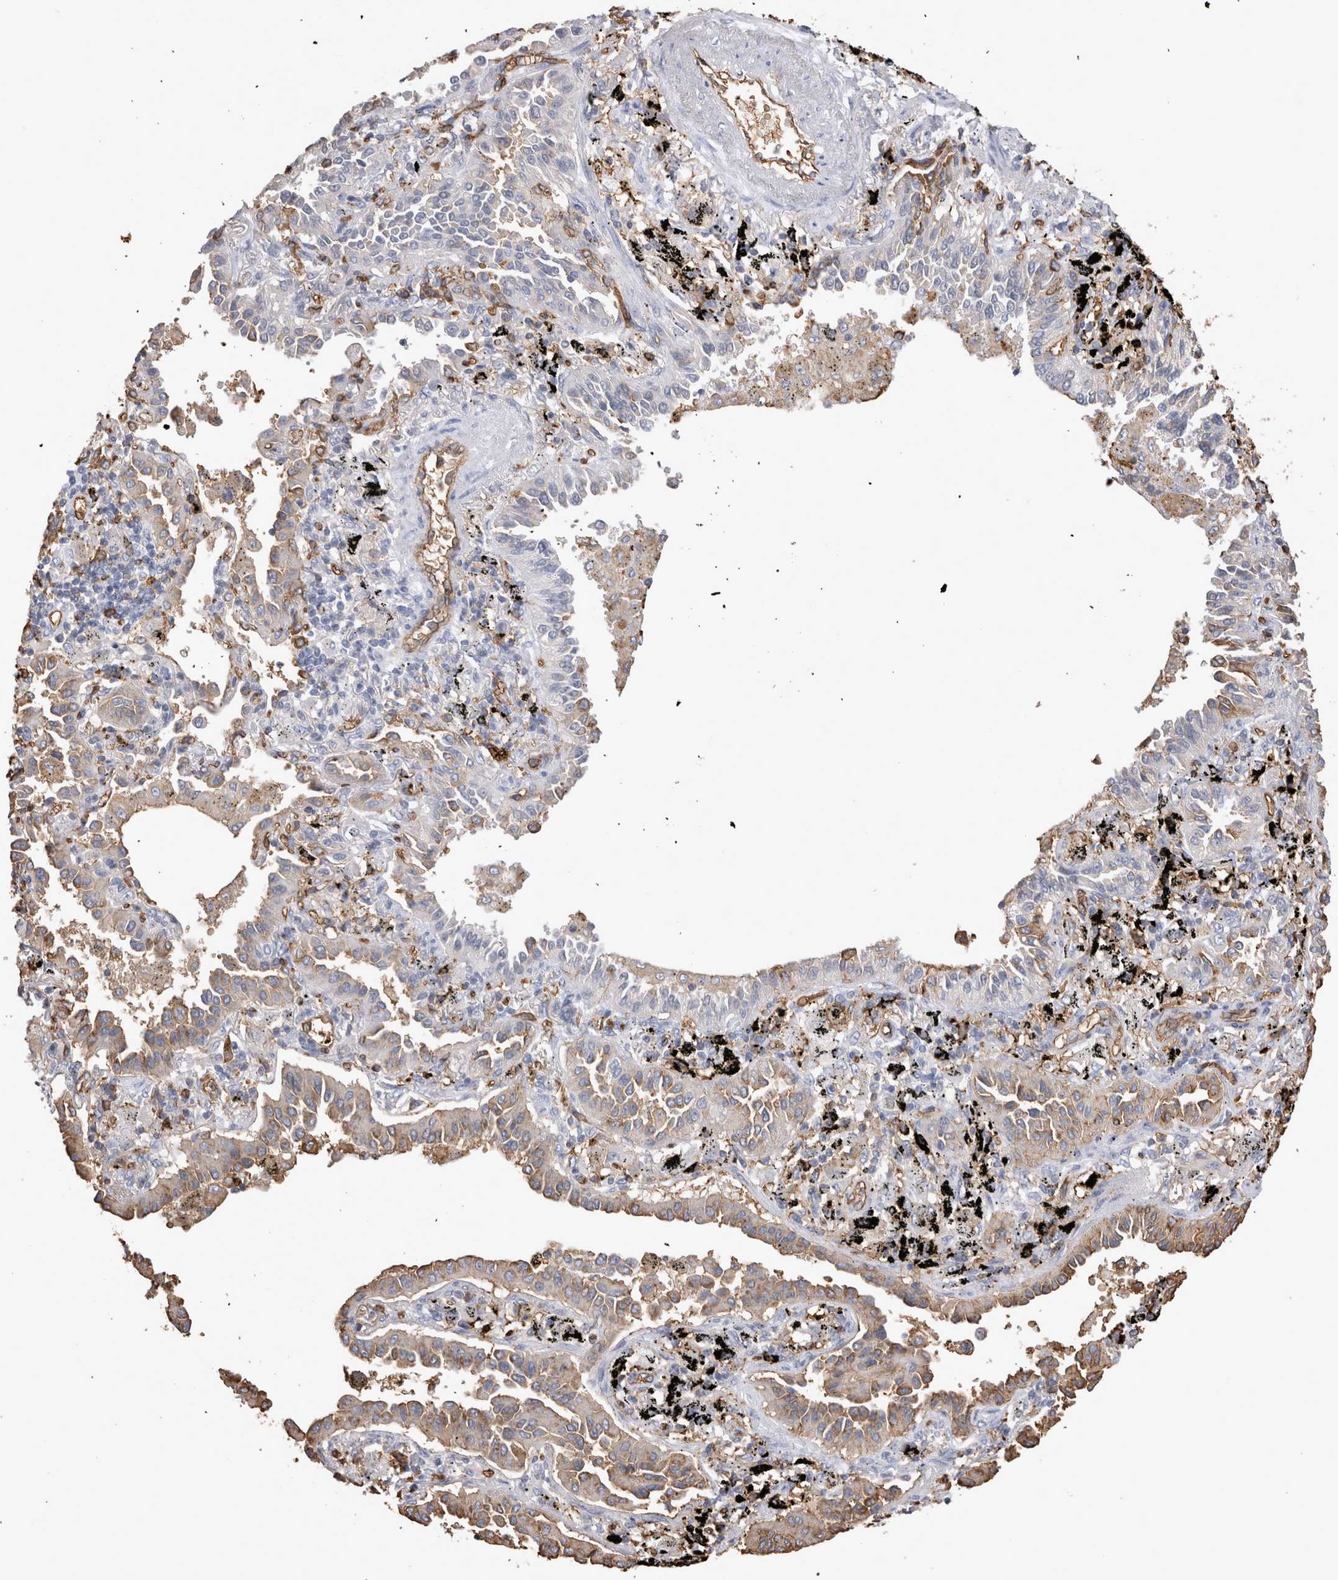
{"staining": {"intensity": "weak", "quantity": "25%-75%", "location": "cytoplasmic/membranous"}, "tissue": "lung cancer", "cell_type": "Tumor cells", "image_type": "cancer", "snomed": [{"axis": "morphology", "description": "Normal tissue, NOS"}, {"axis": "morphology", "description": "Adenocarcinoma, NOS"}, {"axis": "topography", "description": "Lung"}], "caption": "Tumor cells display low levels of weak cytoplasmic/membranous positivity in approximately 25%-75% of cells in lung cancer (adenocarcinoma).", "gene": "IL17RC", "patient": {"sex": "male", "age": 59}}